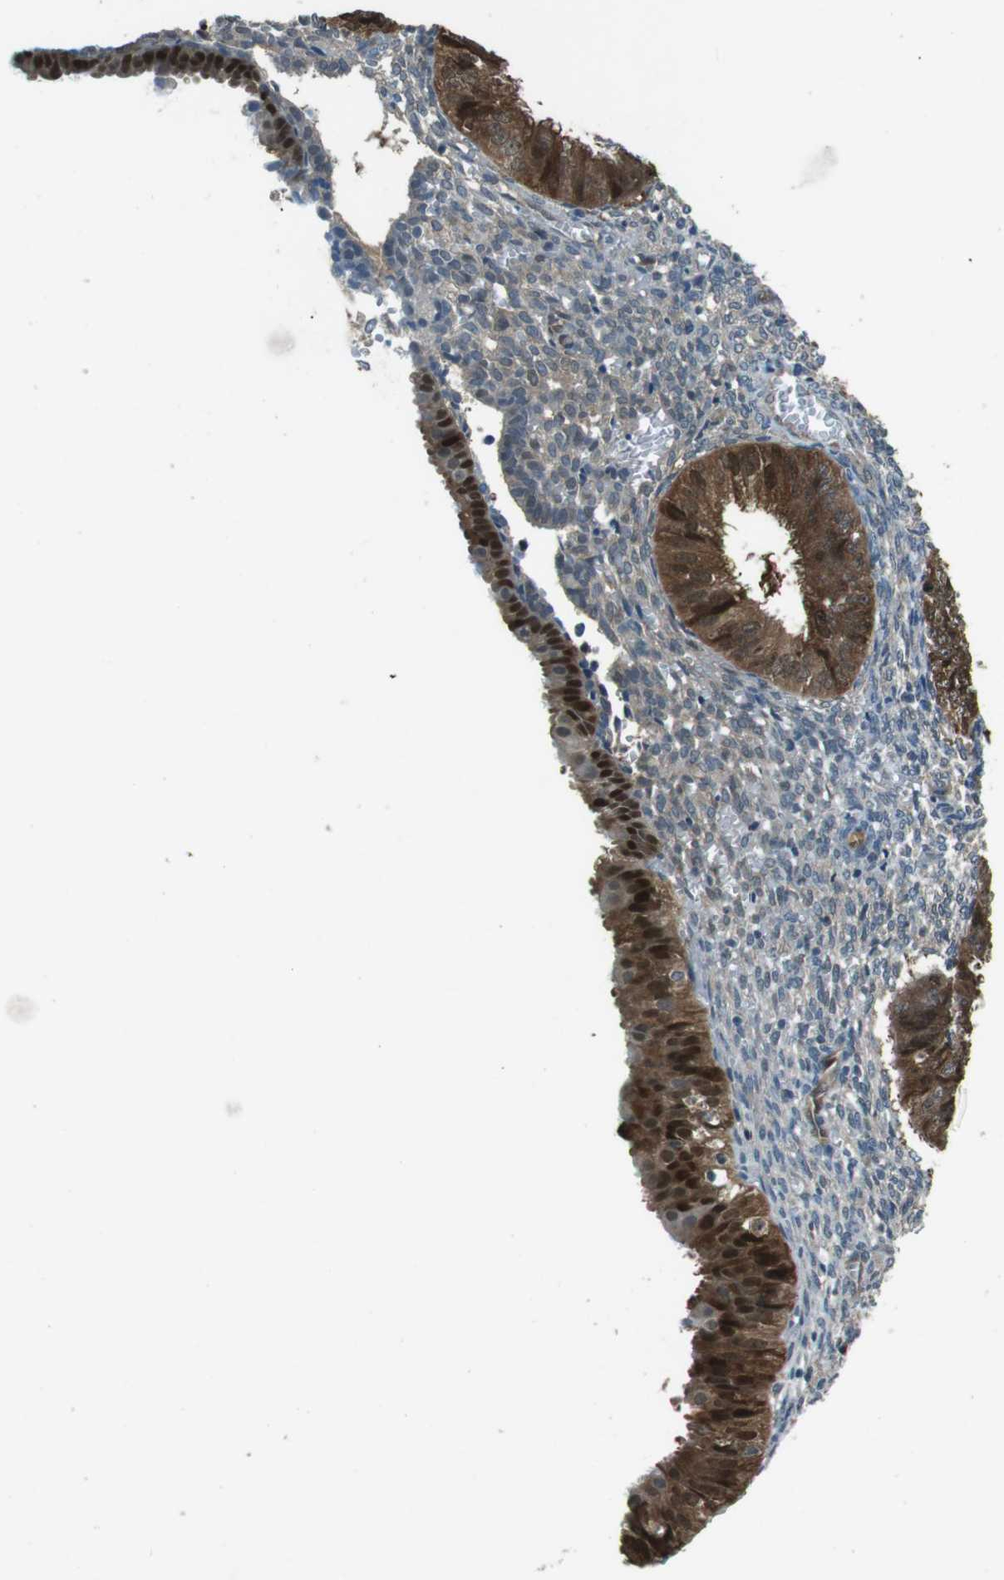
{"staining": {"intensity": "strong", "quantity": ">75%", "location": "cytoplasmic/membranous,nuclear"}, "tissue": "endometrial cancer", "cell_type": "Tumor cells", "image_type": "cancer", "snomed": [{"axis": "morphology", "description": "Normal tissue, NOS"}, {"axis": "morphology", "description": "Adenocarcinoma, NOS"}, {"axis": "topography", "description": "Endometrium"}], "caption": "Tumor cells show strong cytoplasmic/membranous and nuclear positivity in about >75% of cells in endometrial cancer.", "gene": "MFAP3", "patient": {"sex": "female", "age": 53}}